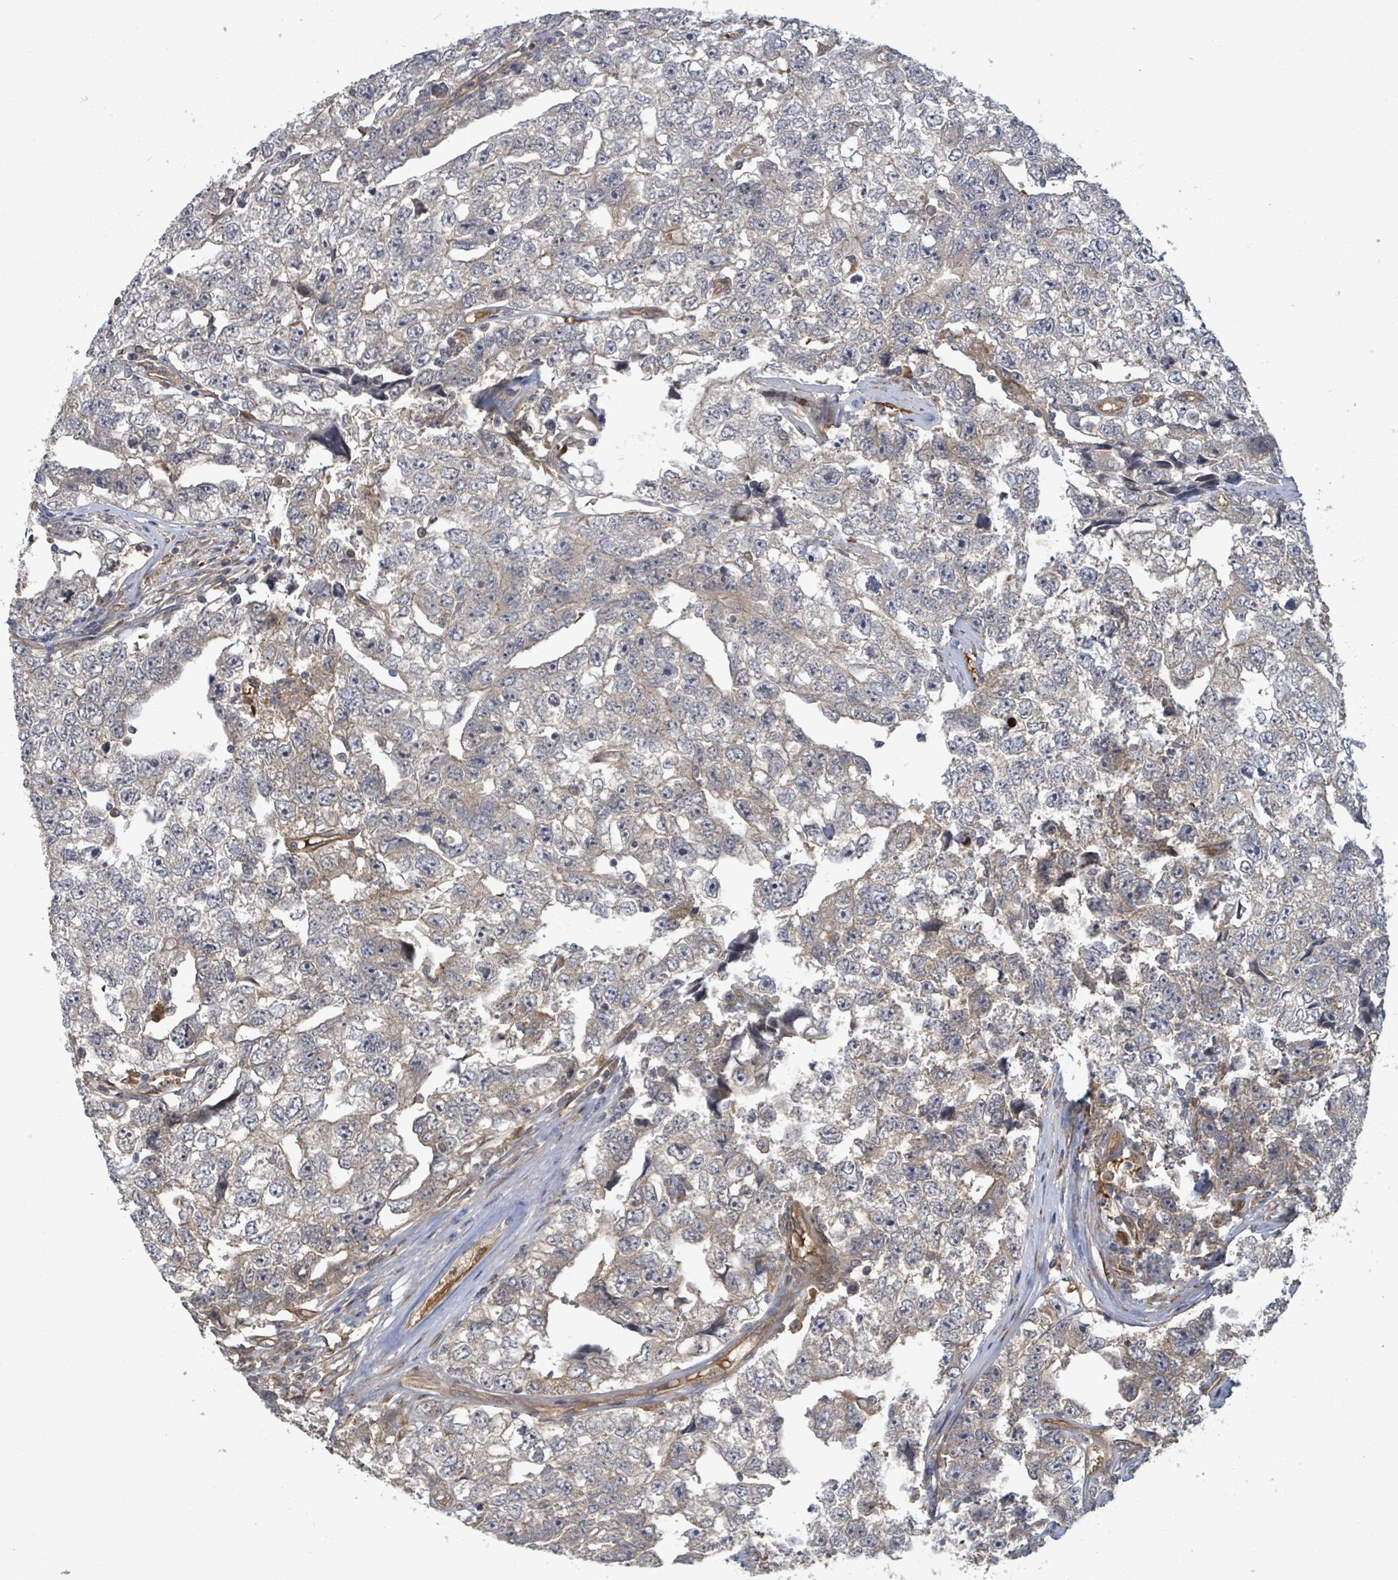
{"staining": {"intensity": "negative", "quantity": "none", "location": "none"}, "tissue": "testis cancer", "cell_type": "Tumor cells", "image_type": "cancer", "snomed": [{"axis": "morphology", "description": "Carcinoma, Embryonal, NOS"}, {"axis": "topography", "description": "Testis"}], "caption": "High power microscopy micrograph of an IHC histopathology image of testis embryonal carcinoma, revealing no significant expression in tumor cells.", "gene": "MAP3K6", "patient": {"sex": "male", "age": 22}}